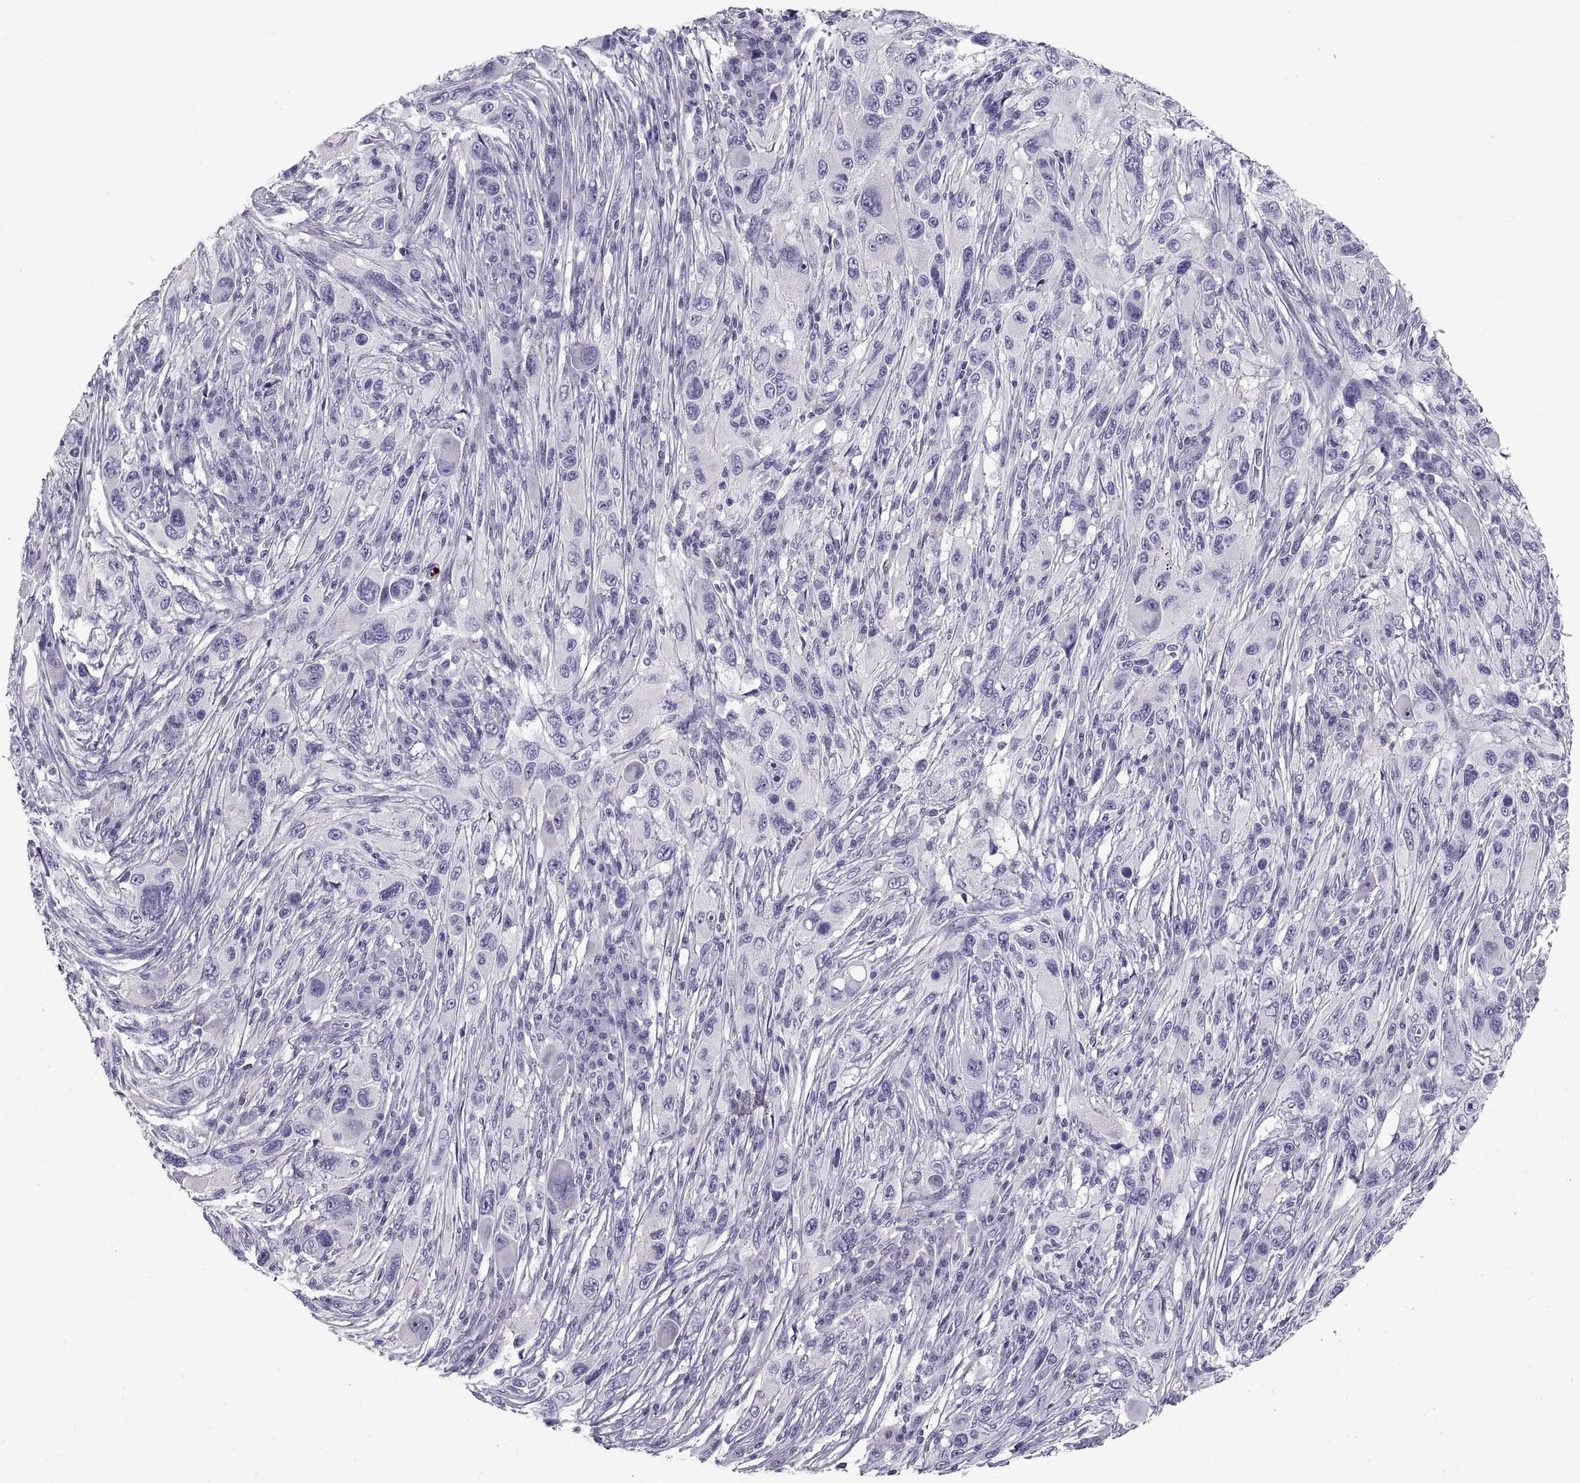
{"staining": {"intensity": "negative", "quantity": "none", "location": "none"}, "tissue": "melanoma", "cell_type": "Tumor cells", "image_type": "cancer", "snomed": [{"axis": "morphology", "description": "Malignant melanoma, NOS"}, {"axis": "topography", "description": "Skin"}], "caption": "An image of human melanoma is negative for staining in tumor cells.", "gene": "CRYBB3", "patient": {"sex": "male", "age": 53}}